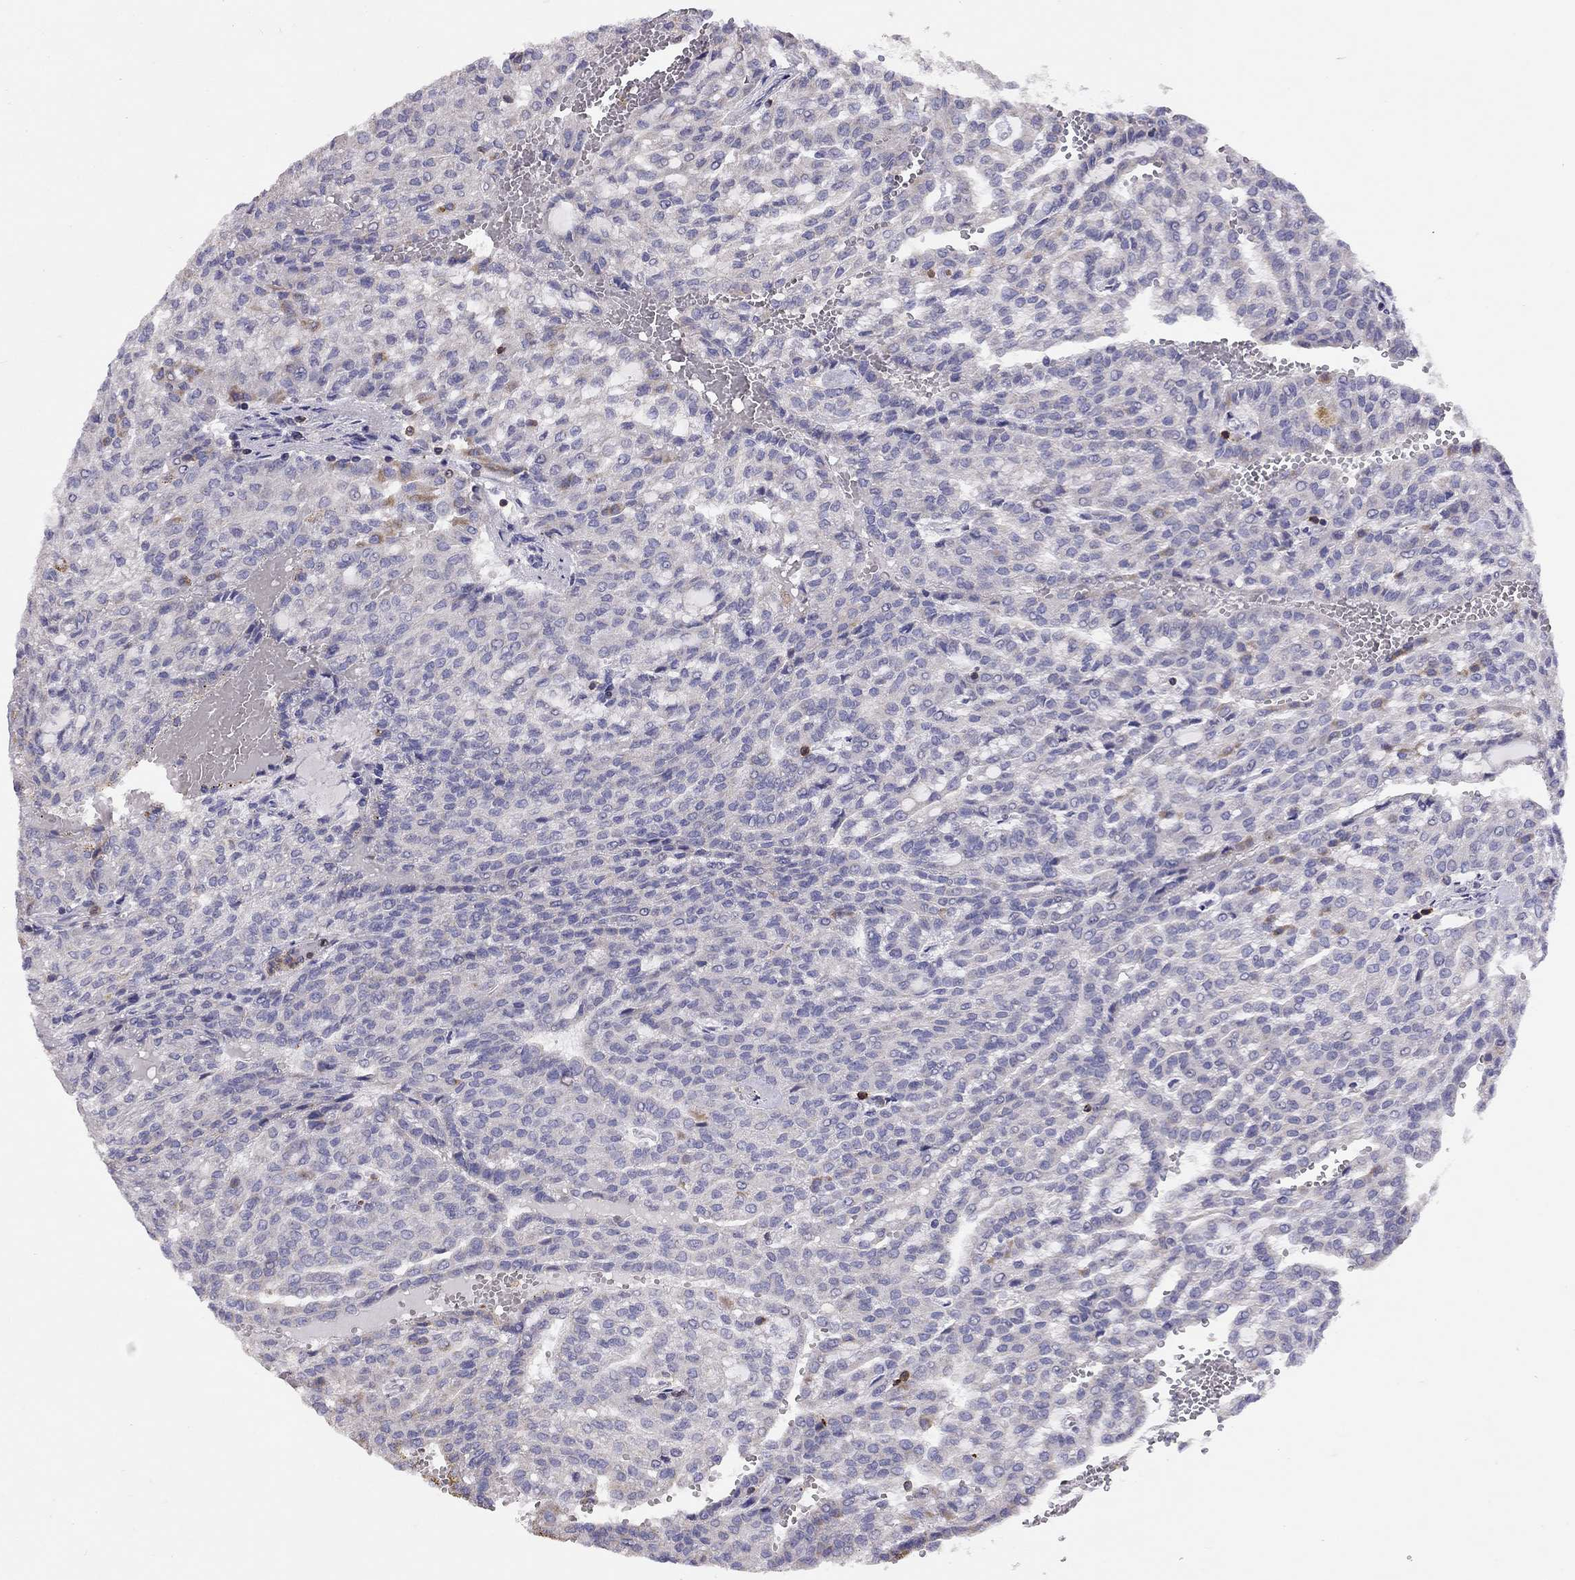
{"staining": {"intensity": "weak", "quantity": "<25%", "location": "cytoplasmic/membranous"}, "tissue": "renal cancer", "cell_type": "Tumor cells", "image_type": "cancer", "snomed": [{"axis": "morphology", "description": "Adenocarcinoma, NOS"}, {"axis": "topography", "description": "Kidney"}], "caption": "DAB (3,3'-diaminobenzidine) immunohistochemical staining of adenocarcinoma (renal) reveals no significant positivity in tumor cells.", "gene": "CITED1", "patient": {"sex": "male", "age": 63}}